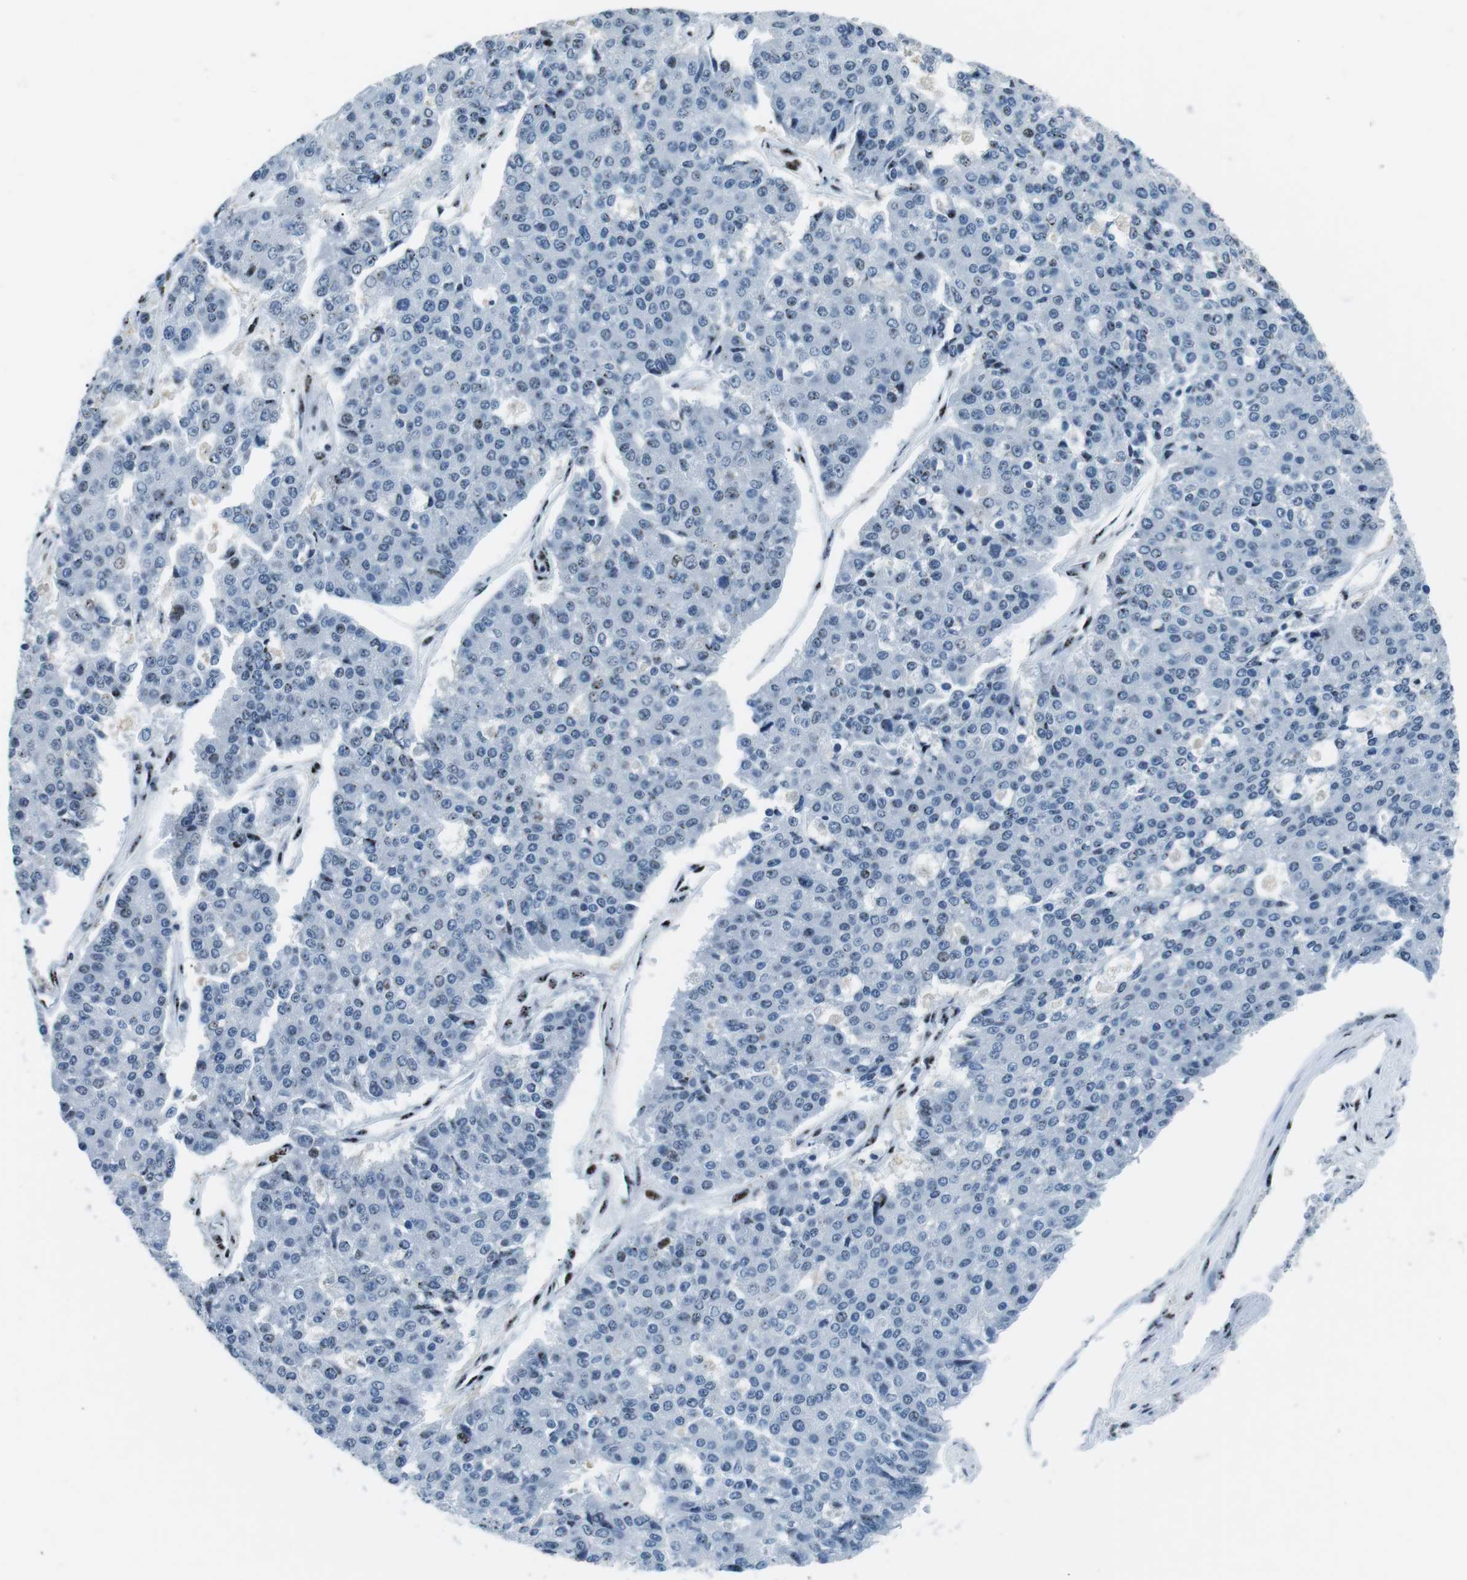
{"staining": {"intensity": "moderate", "quantity": "<25%", "location": "nuclear"}, "tissue": "pancreatic cancer", "cell_type": "Tumor cells", "image_type": "cancer", "snomed": [{"axis": "morphology", "description": "Adenocarcinoma, NOS"}, {"axis": "topography", "description": "Pancreas"}], "caption": "Pancreatic adenocarcinoma stained for a protein displays moderate nuclear positivity in tumor cells. (DAB (3,3'-diaminobenzidine) IHC, brown staining for protein, blue staining for nuclei).", "gene": "PML", "patient": {"sex": "male", "age": 50}}